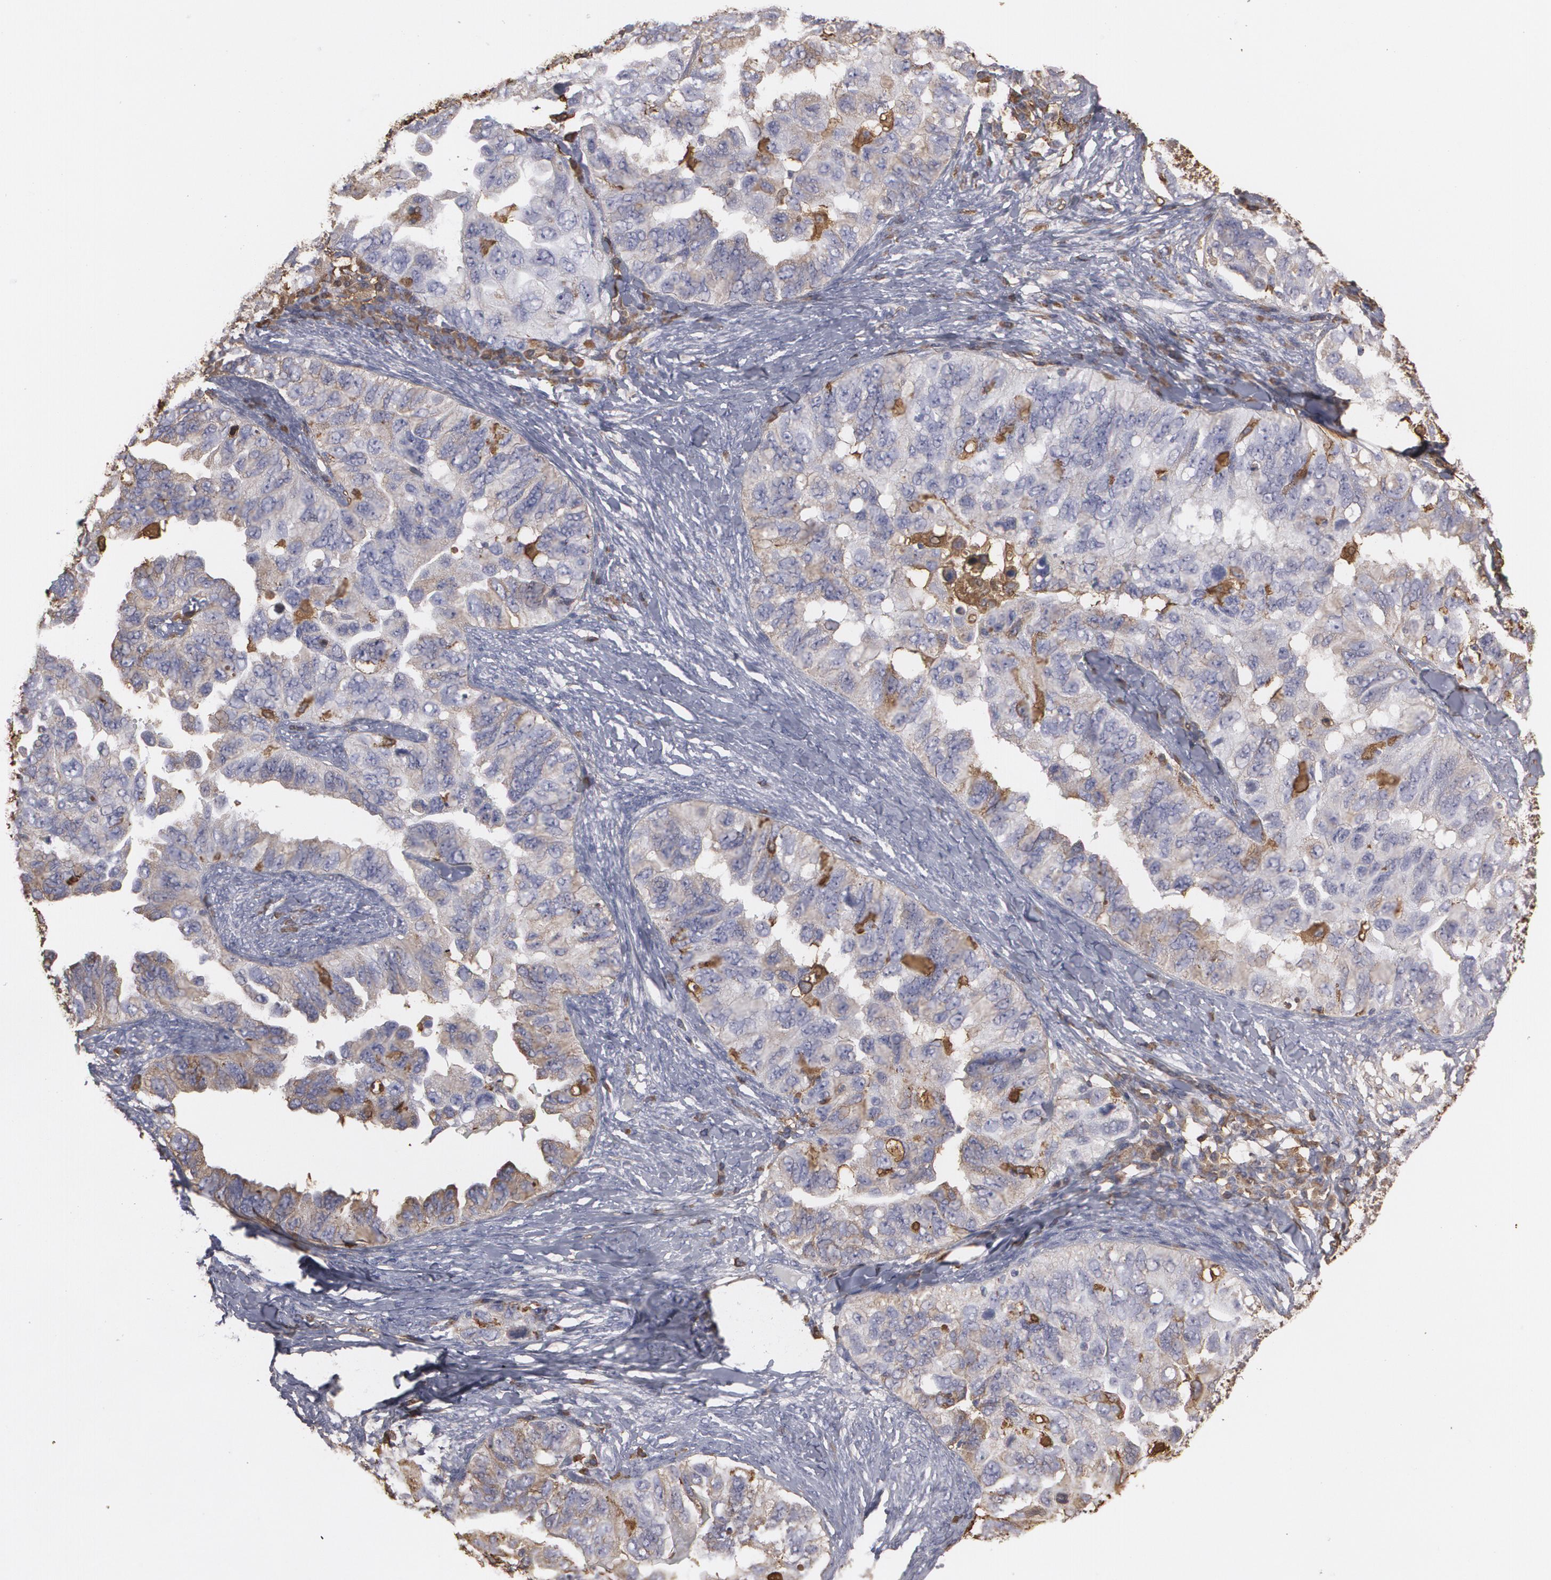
{"staining": {"intensity": "weak", "quantity": "25%-75%", "location": "cytoplasmic/membranous"}, "tissue": "ovarian cancer", "cell_type": "Tumor cells", "image_type": "cancer", "snomed": [{"axis": "morphology", "description": "Cystadenocarcinoma, serous, NOS"}, {"axis": "topography", "description": "Ovary"}], "caption": "Immunohistochemical staining of ovarian cancer demonstrates low levels of weak cytoplasmic/membranous protein staining in approximately 25%-75% of tumor cells.", "gene": "ODC1", "patient": {"sex": "female", "age": 82}}